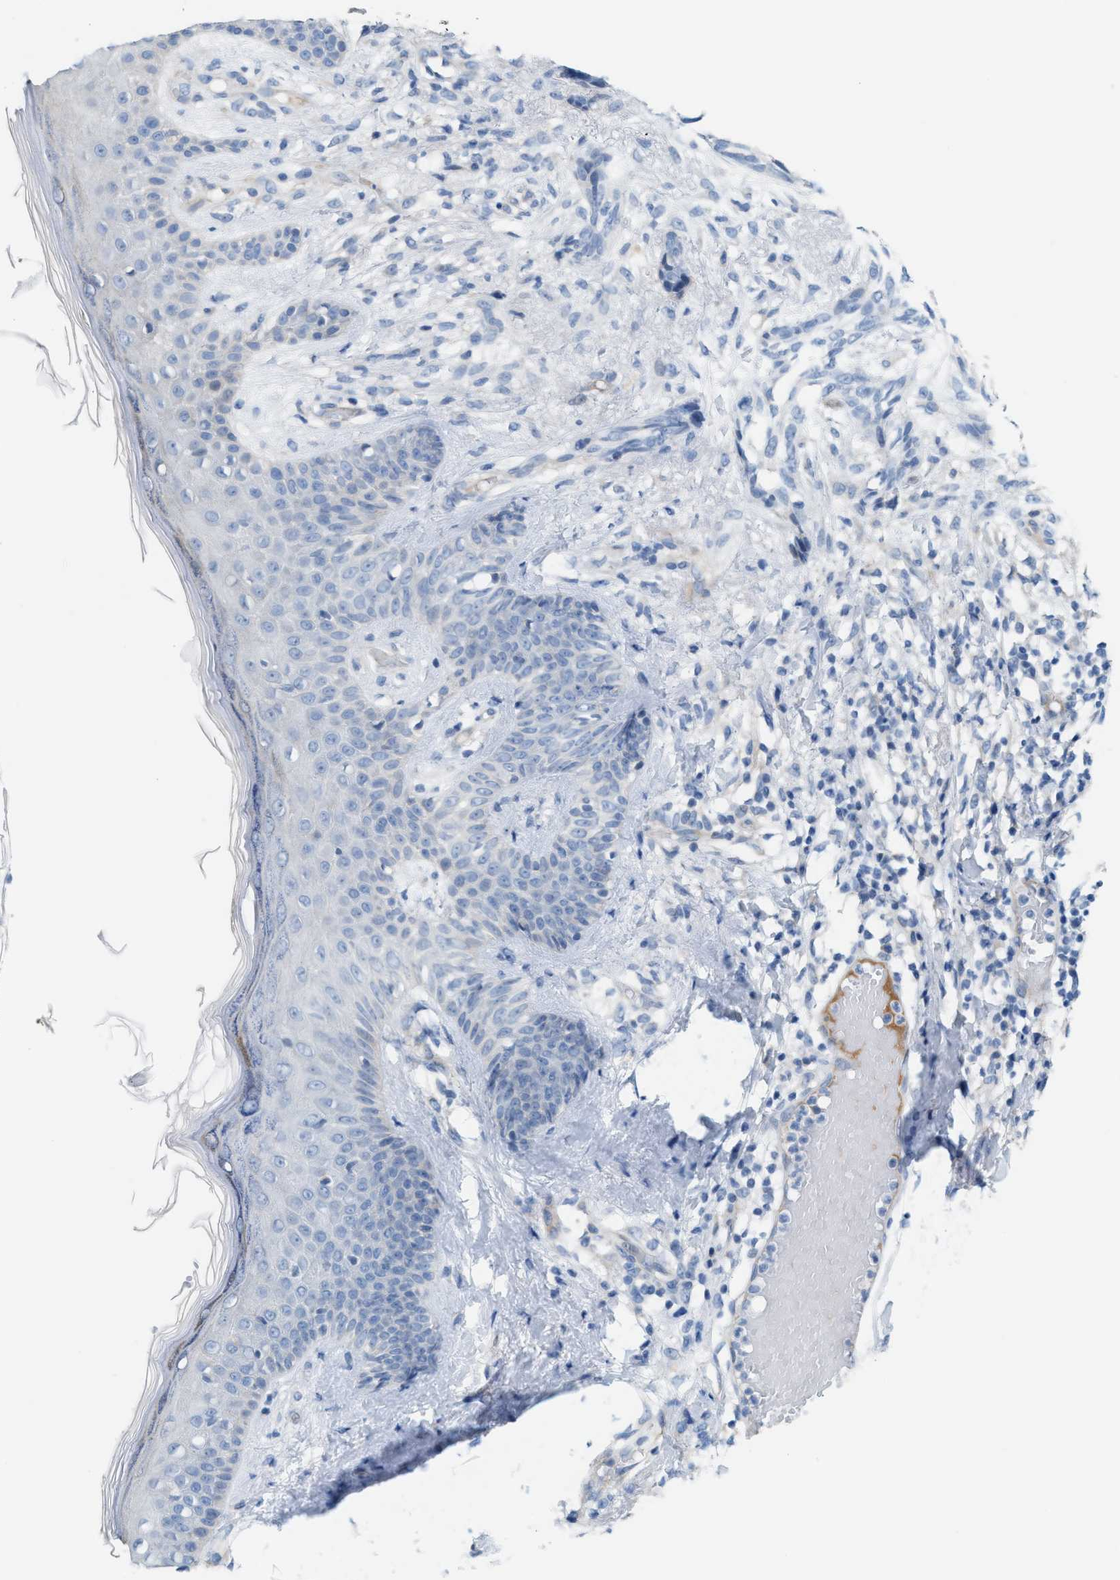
{"staining": {"intensity": "negative", "quantity": "none", "location": "none"}, "tissue": "skin cancer", "cell_type": "Tumor cells", "image_type": "cancer", "snomed": [{"axis": "morphology", "description": "Squamous cell carcinoma in situ, NOS"}, {"axis": "morphology", "description": "Squamous cell carcinoma, NOS"}, {"axis": "topography", "description": "Skin"}], "caption": "Skin cancer stained for a protein using IHC displays no expression tumor cells.", "gene": "MPP3", "patient": {"sex": "male", "age": 93}}